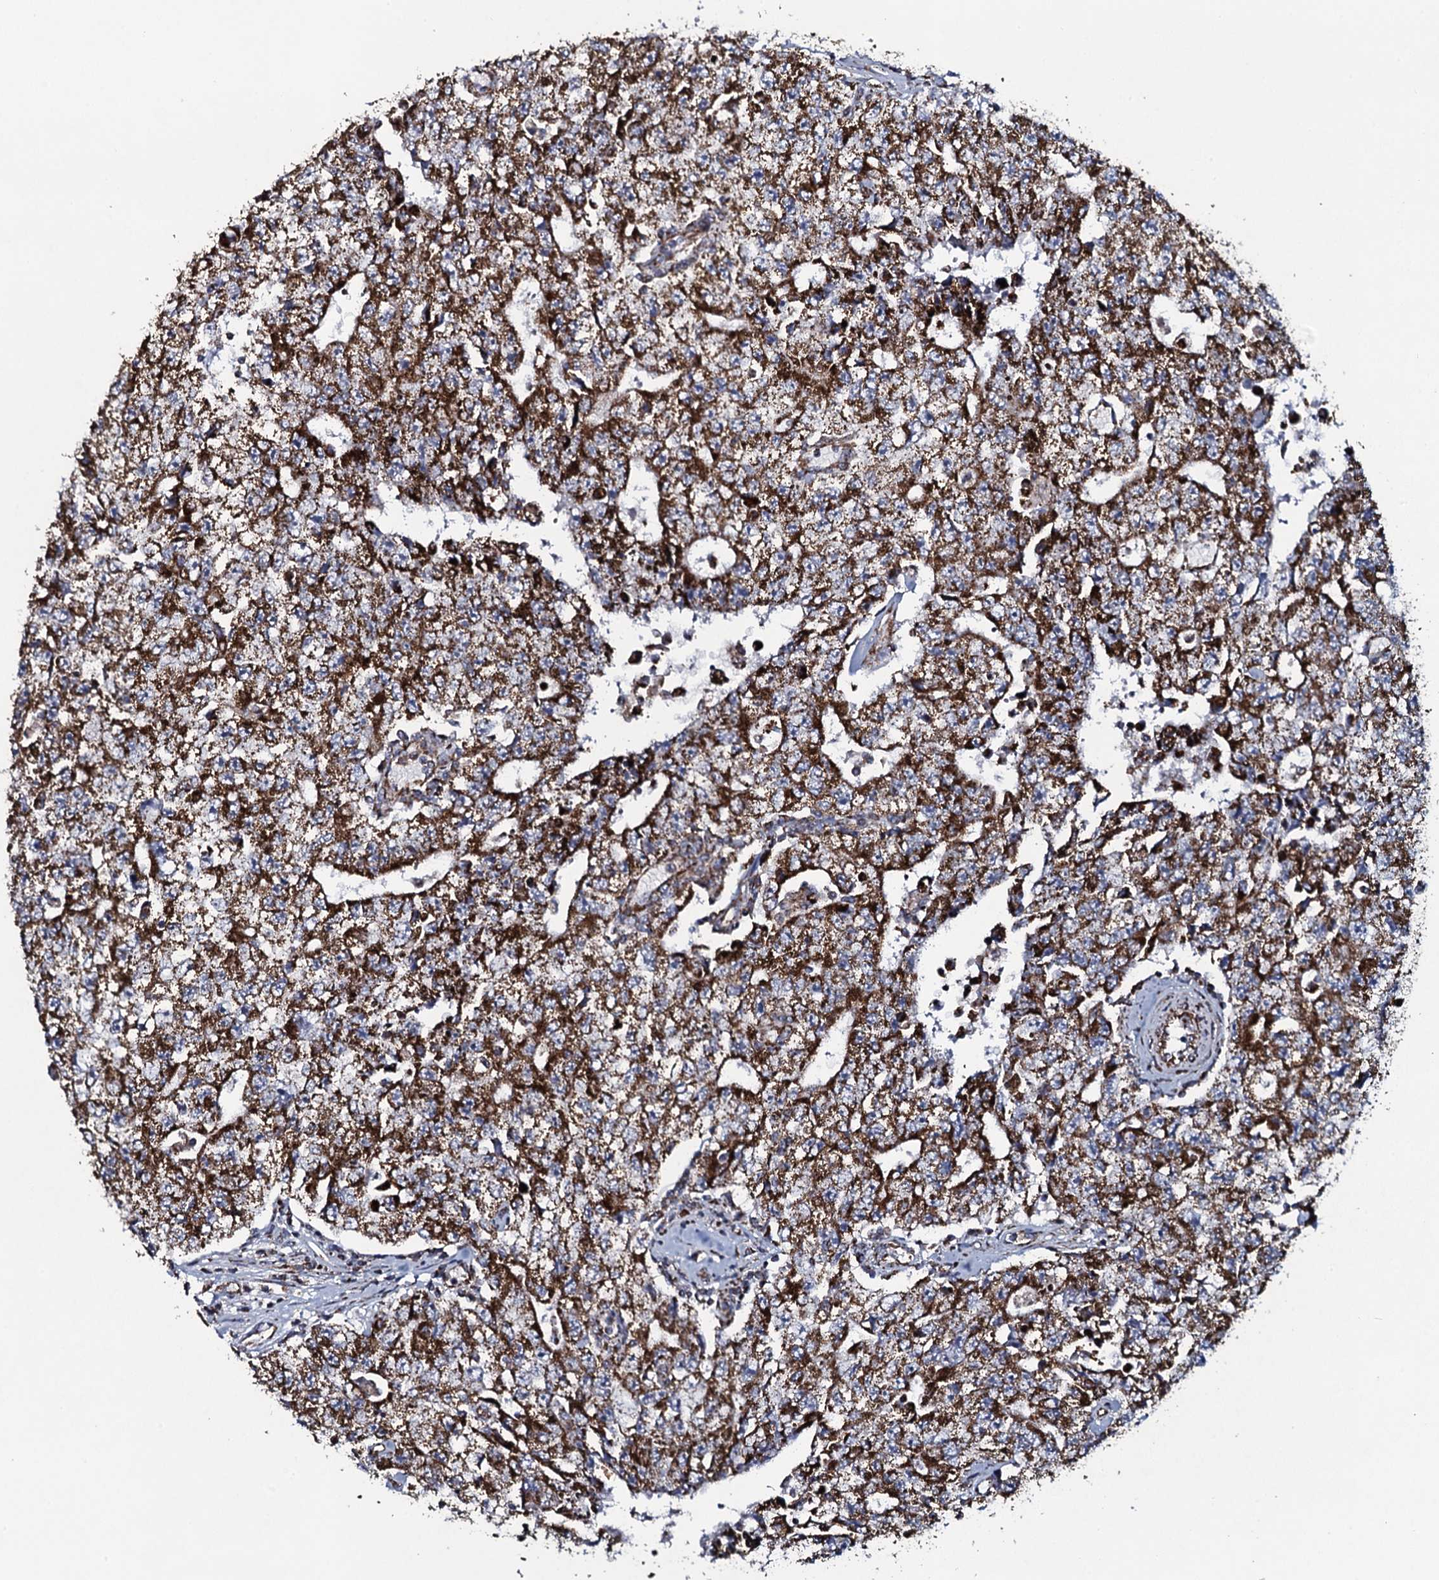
{"staining": {"intensity": "strong", "quantity": ">75%", "location": "cytoplasmic/membranous"}, "tissue": "testis cancer", "cell_type": "Tumor cells", "image_type": "cancer", "snomed": [{"axis": "morphology", "description": "Carcinoma, Embryonal, NOS"}, {"axis": "topography", "description": "Testis"}], "caption": "Immunohistochemical staining of testis embryonal carcinoma demonstrates high levels of strong cytoplasmic/membranous positivity in approximately >75% of tumor cells.", "gene": "EVC2", "patient": {"sex": "male", "age": 17}}